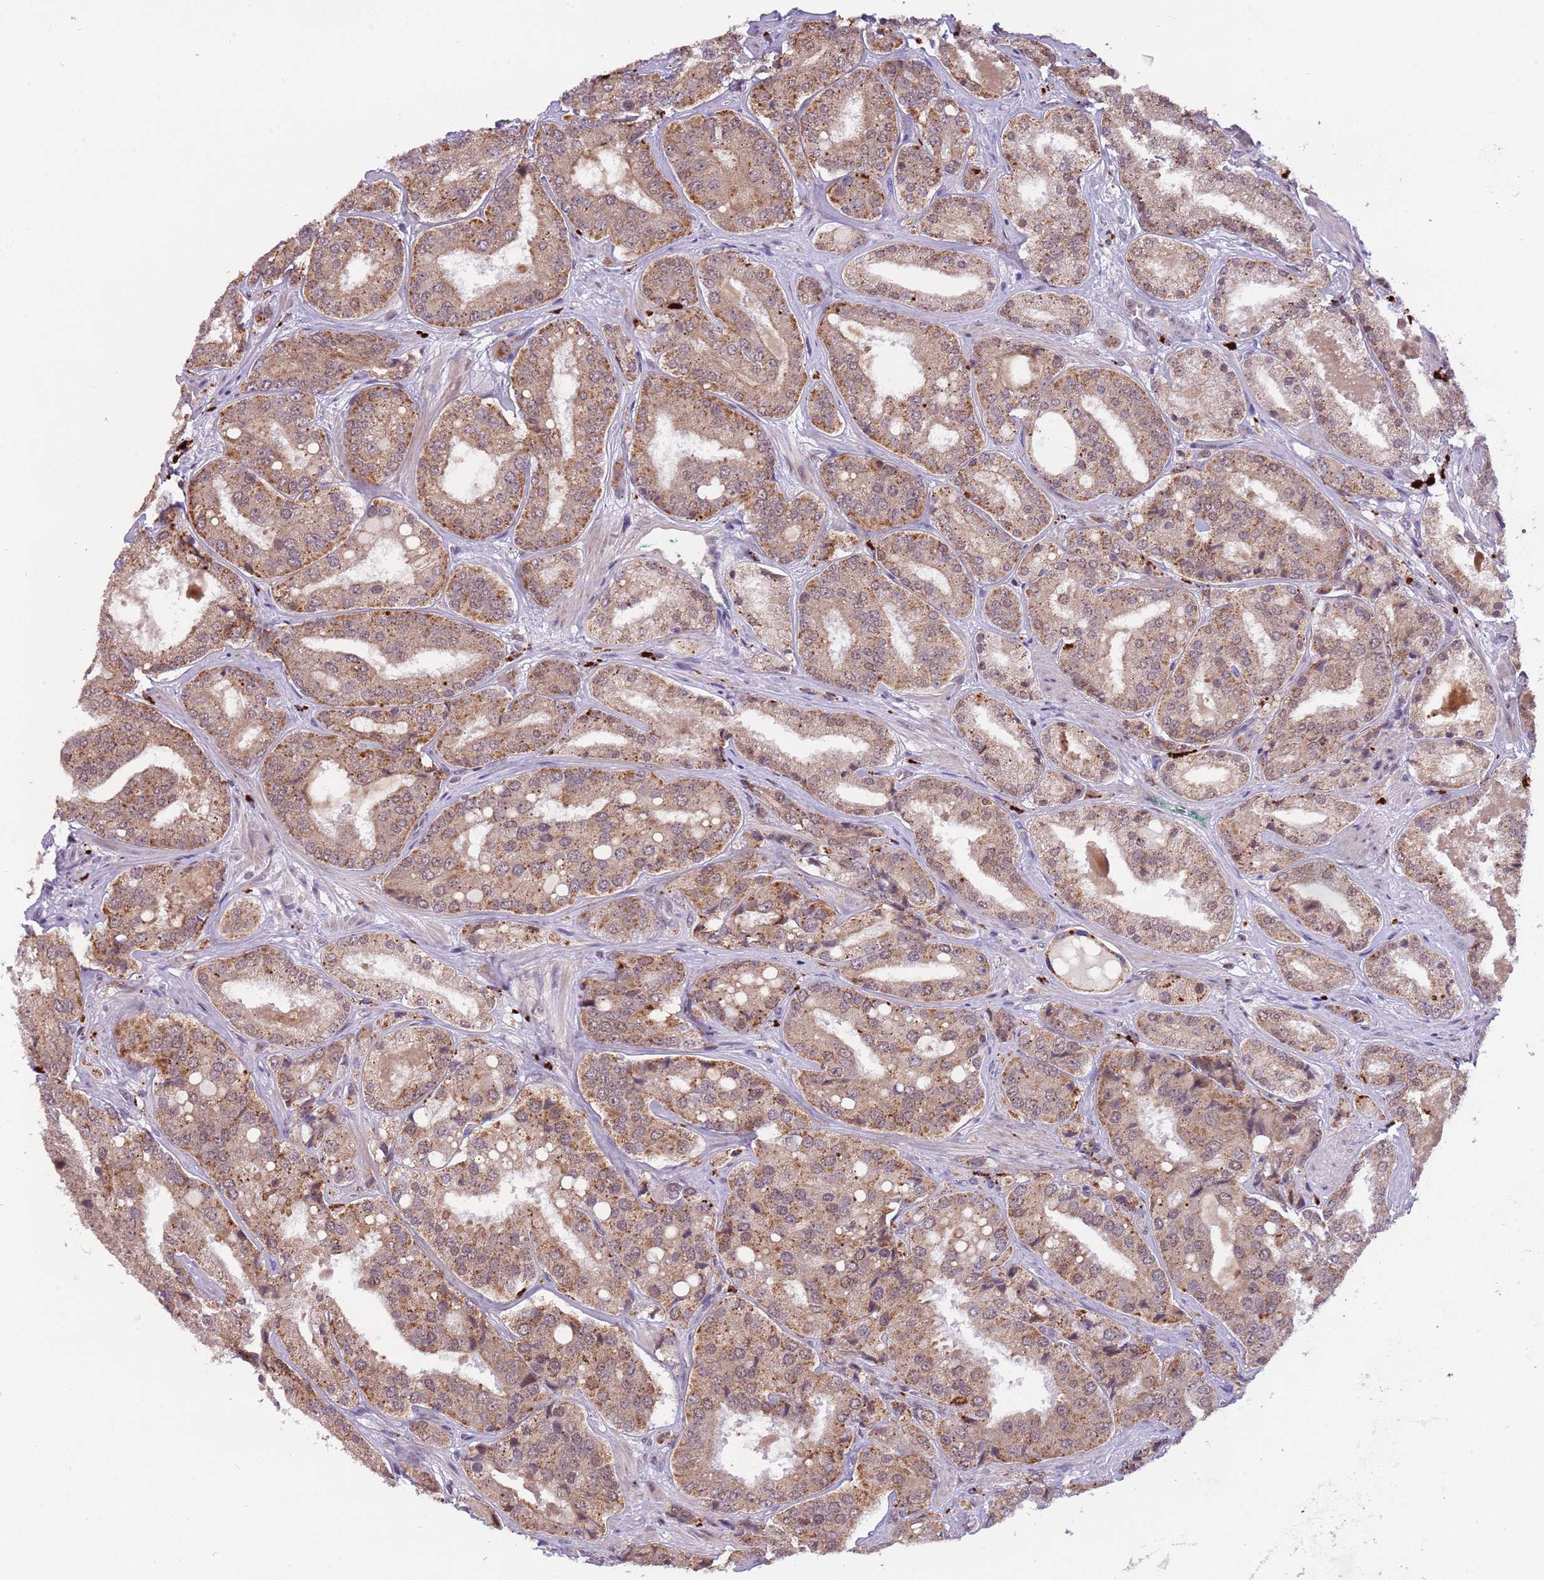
{"staining": {"intensity": "moderate", "quantity": ">75%", "location": "cytoplasmic/membranous"}, "tissue": "prostate cancer", "cell_type": "Tumor cells", "image_type": "cancer", "snomed": [{"axis": "morphology", "description": "Adenocarcinoma, High grade"}, {"axis": "topography", "description": "Prostate"}], "caption": "IHC of human high-grade adenocarcinoma (prostate) demonstrates medium levels of moderate cytoplasmic/membranous expression in about >75% of tumor cells. Nuclei are stained in blue.", "gene": "TRIM27", "patient": {"sex": "male", "age": 63}}